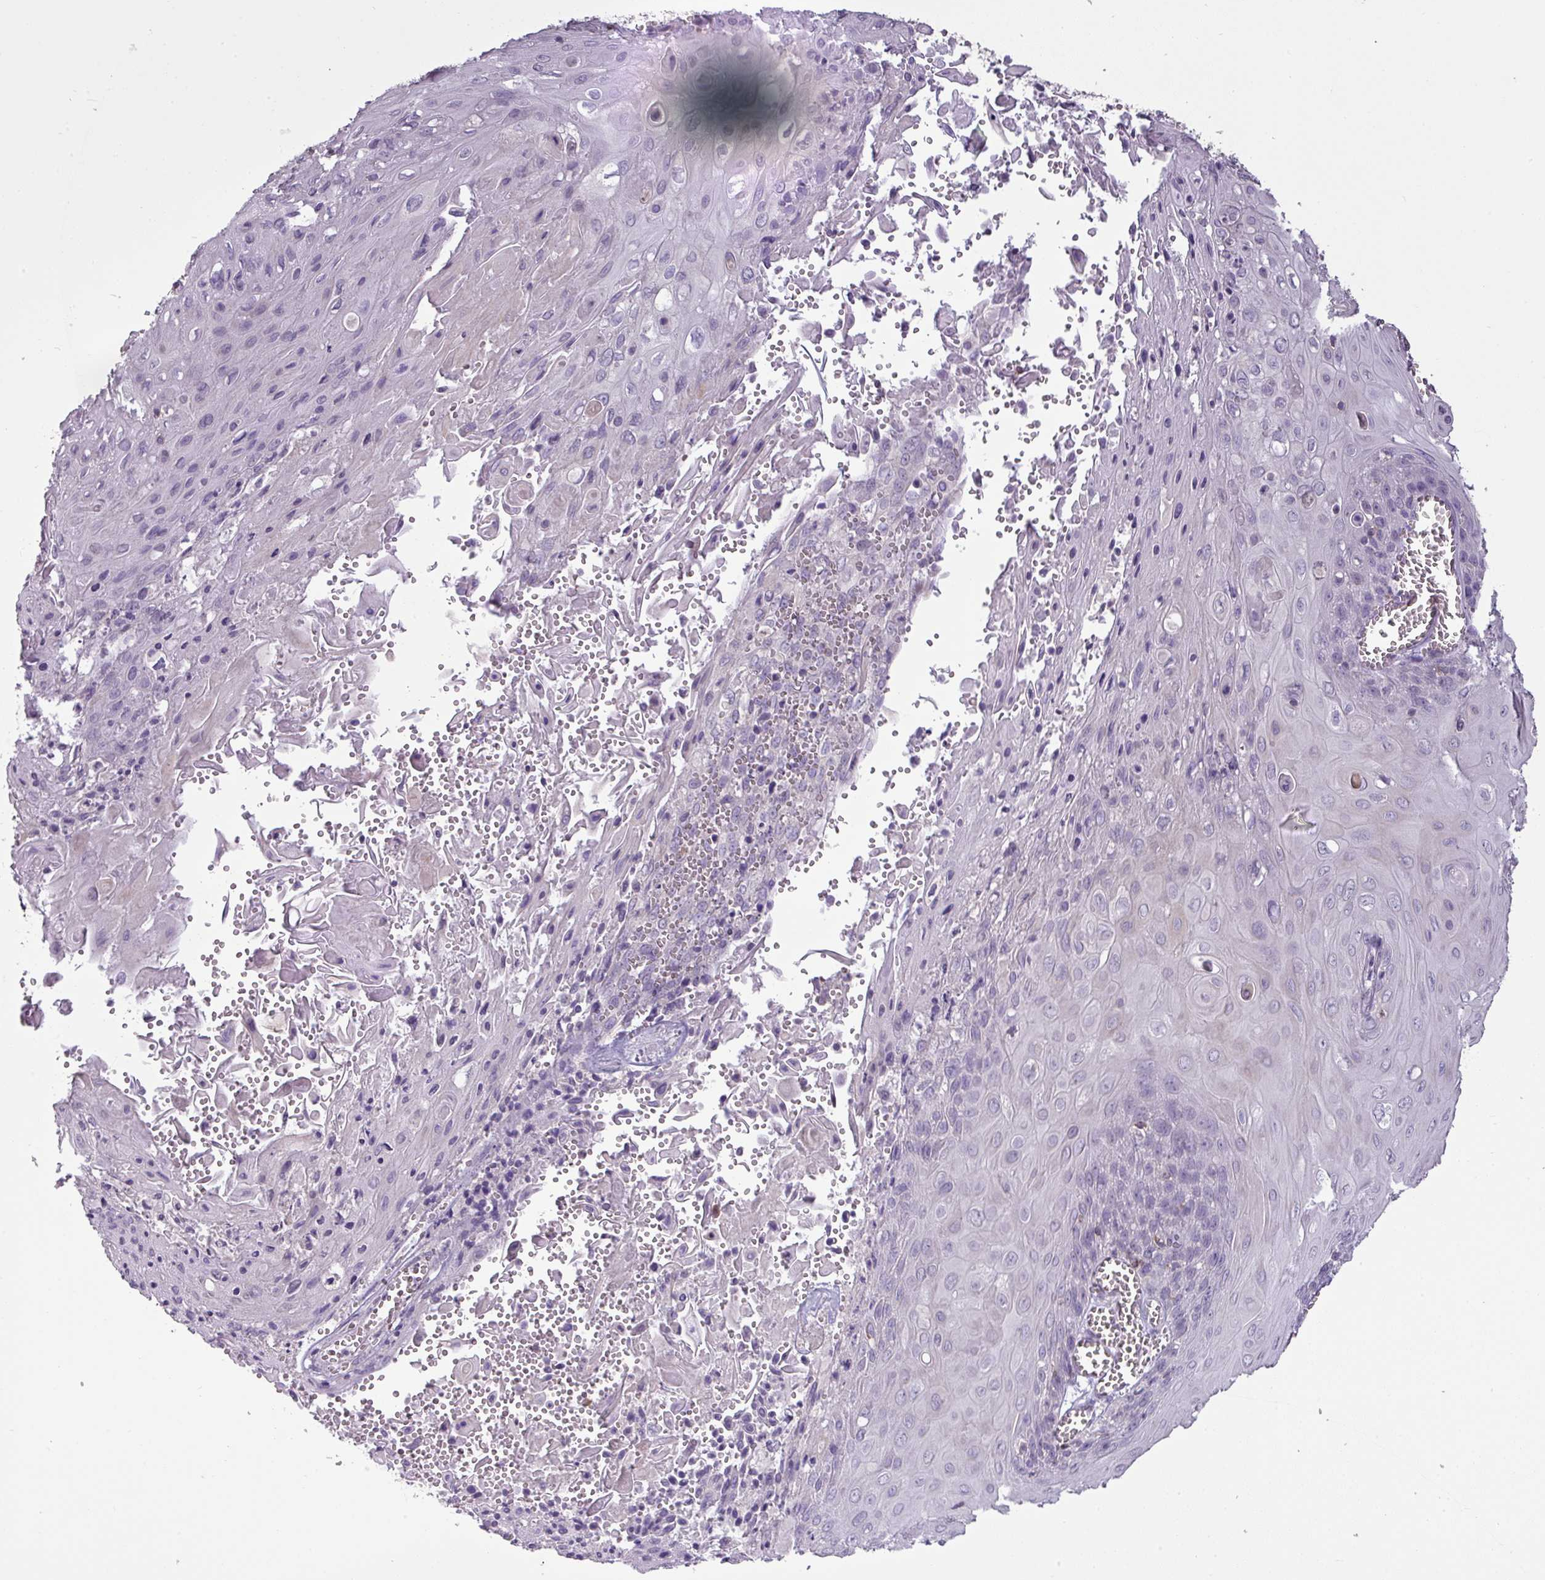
{"staining": {"intensity": "negative", "quantity": "none", "location": "none"}, "tissue": "cervical cancer", "cell_type": "Tumor cells", "image_type": "cancer", "snomed": [{"axis": "morphology", "description": "Squamous cell carcinoma, NOS"}, {"axis": "topography", "description": "Cervix"}], "caption": "An image of human squamous cell carcinoma (cervical) is negative for staining in tumor cells.", "gene": "LY9", "patient": {"sex": "female", "age": 39}}